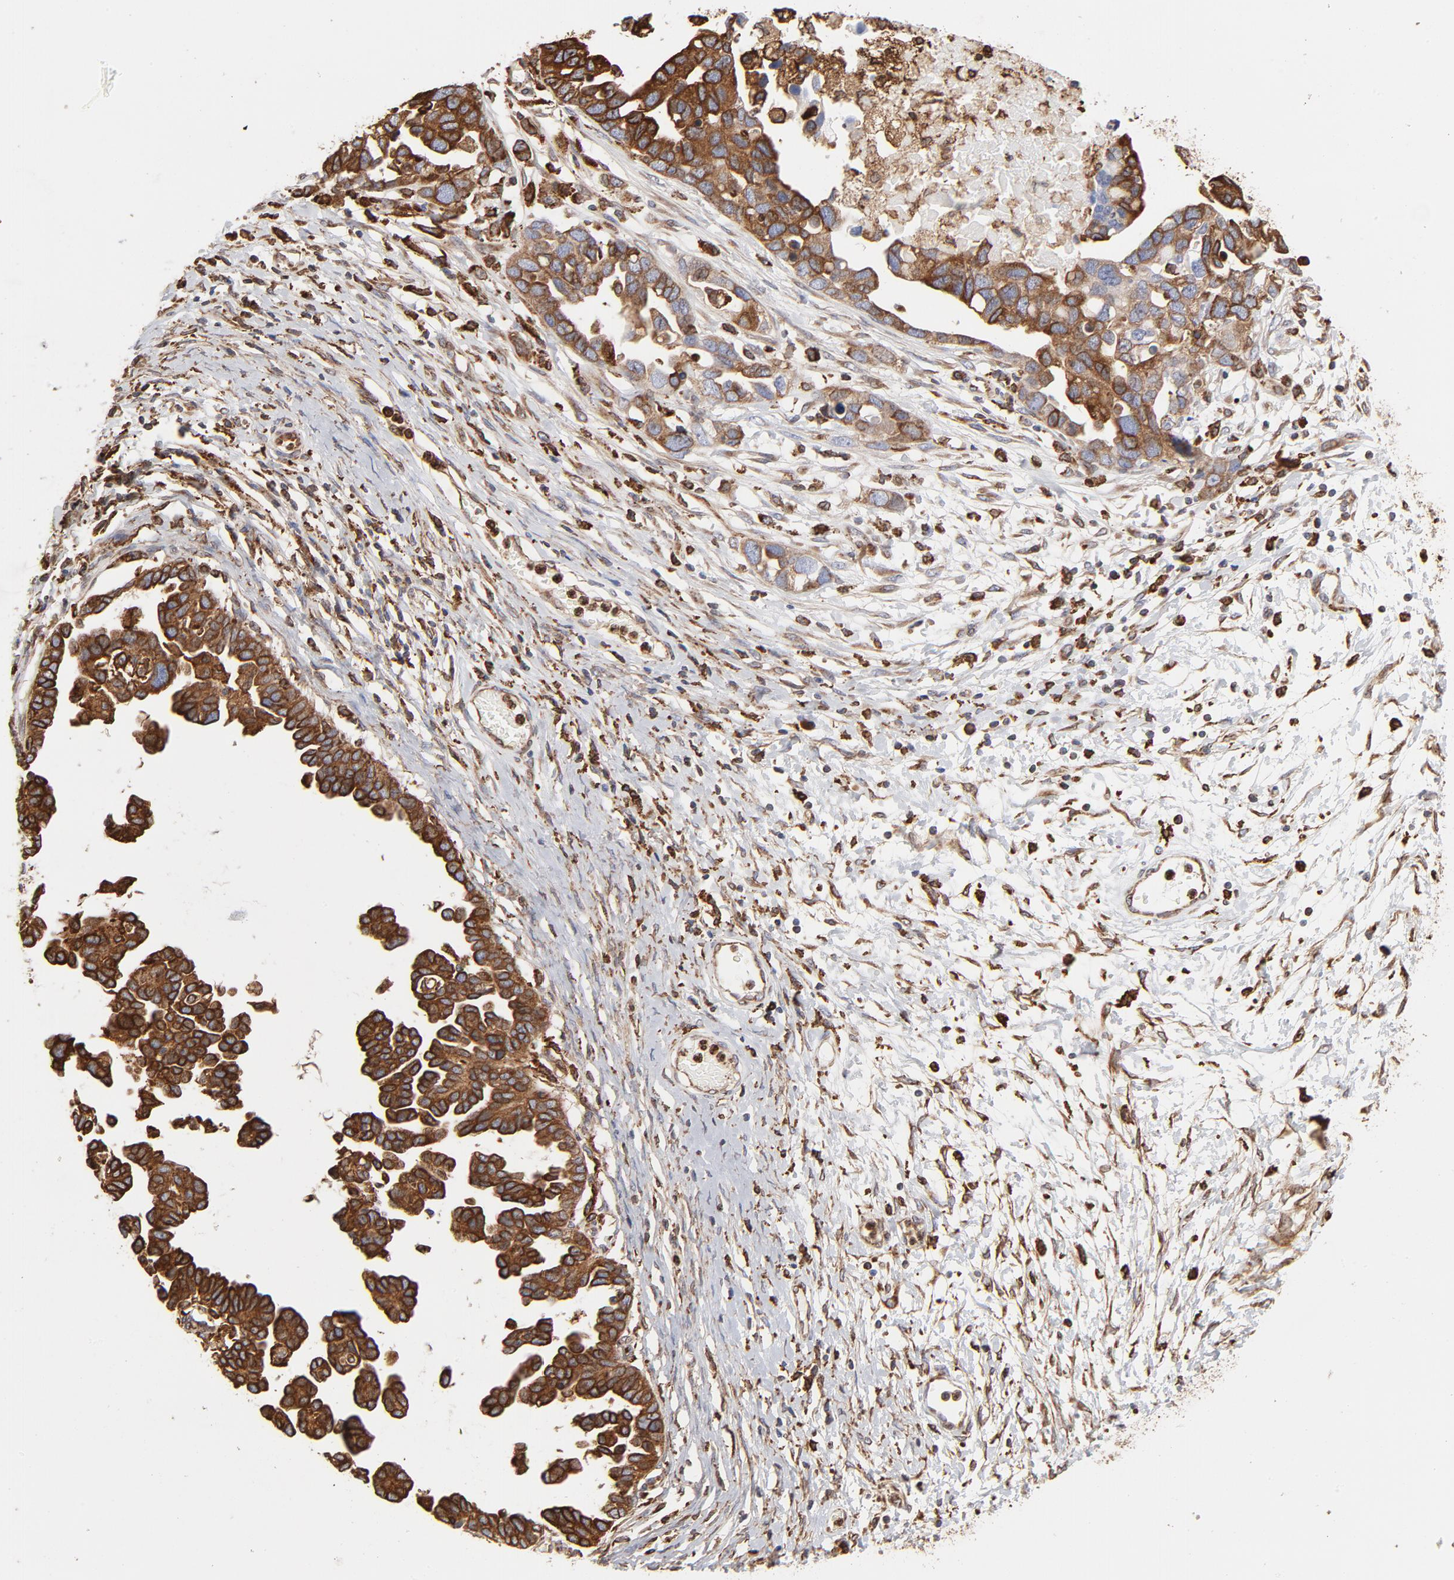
{"staining": {"intensity": "strong", "quantity": ">75%", "location": "cytoplasmic/membranous"}, "tissue": "ovarian cancer", "cell_type": "Tumor cells", "image_type": "cancer", "snomed": [{"axis": "morphology", "description": "Cystadenocarcinoma, serous, NOS"}, {"axis": "topography", "description": "Ovary"}], "caption": "Immunohistochemistry (IHC) micrograph of human ovarian cancer stained for a protein (brown), which shows high levels of strong cytoplasmic/membranous staining in about >75% of tumor cells.", "gene": "CANX", "patient": {"sex": "female", "age": 54}}